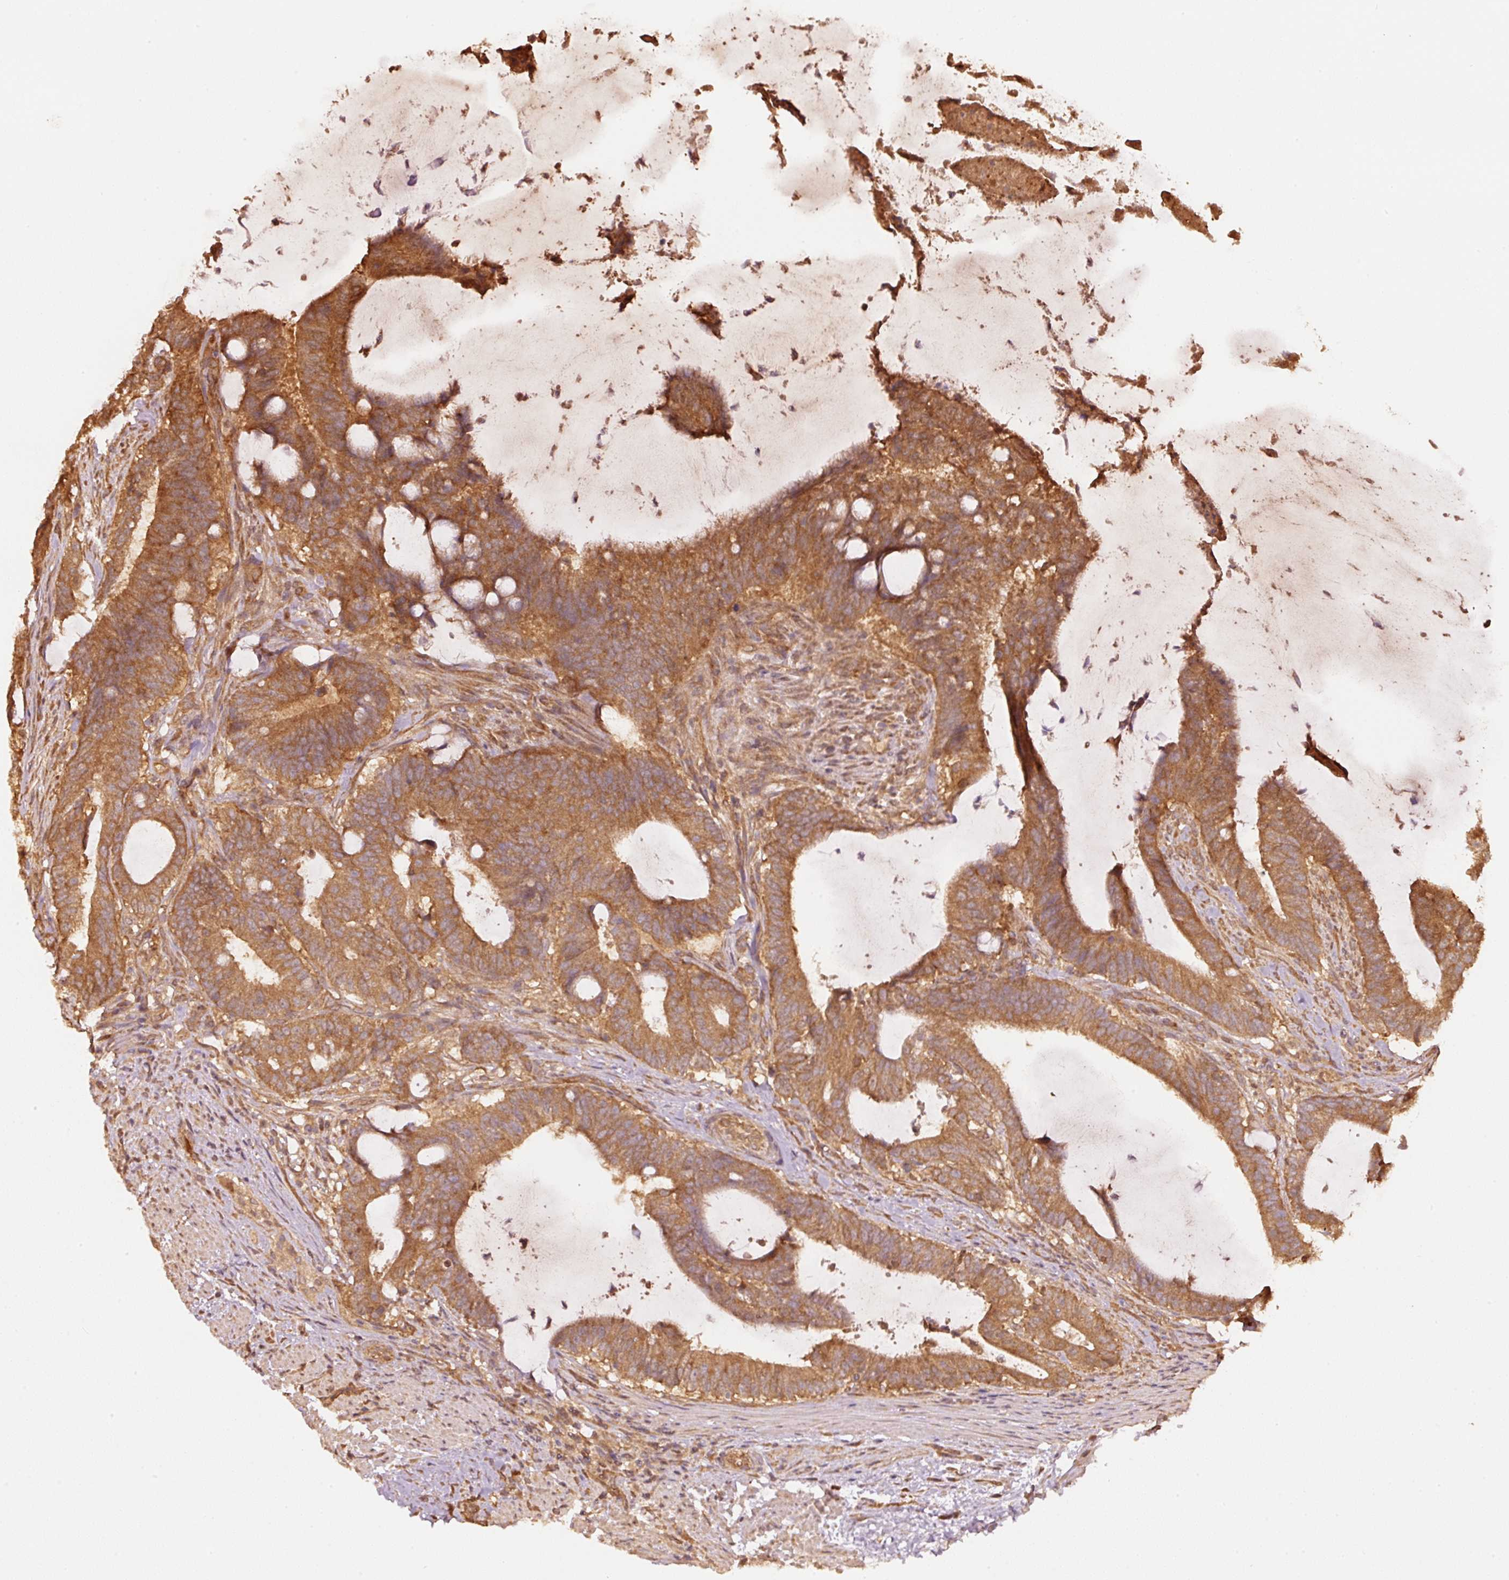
{"staining": {"intensity": "moderate", "quantity": ">75%", "location": "cytoplasmic/membranous"}, "tissue": "colorectal cancer", "cell_type": "Tumor cells", "image_type": "cancer", "snomed": [{"axis": "morphology", "description": "Adenocarcinoma, NOS"}, {"axis": "topography", "description": "Colon"}], "caption": "Tumor cells reveal medium levels of moderate cytoplasmic/membranous positivity in about >75% of cells in colorectal cancer (adenocarcinoma).", "gene": "STAU1", "patient": {"sex": "female", "age": 43}}